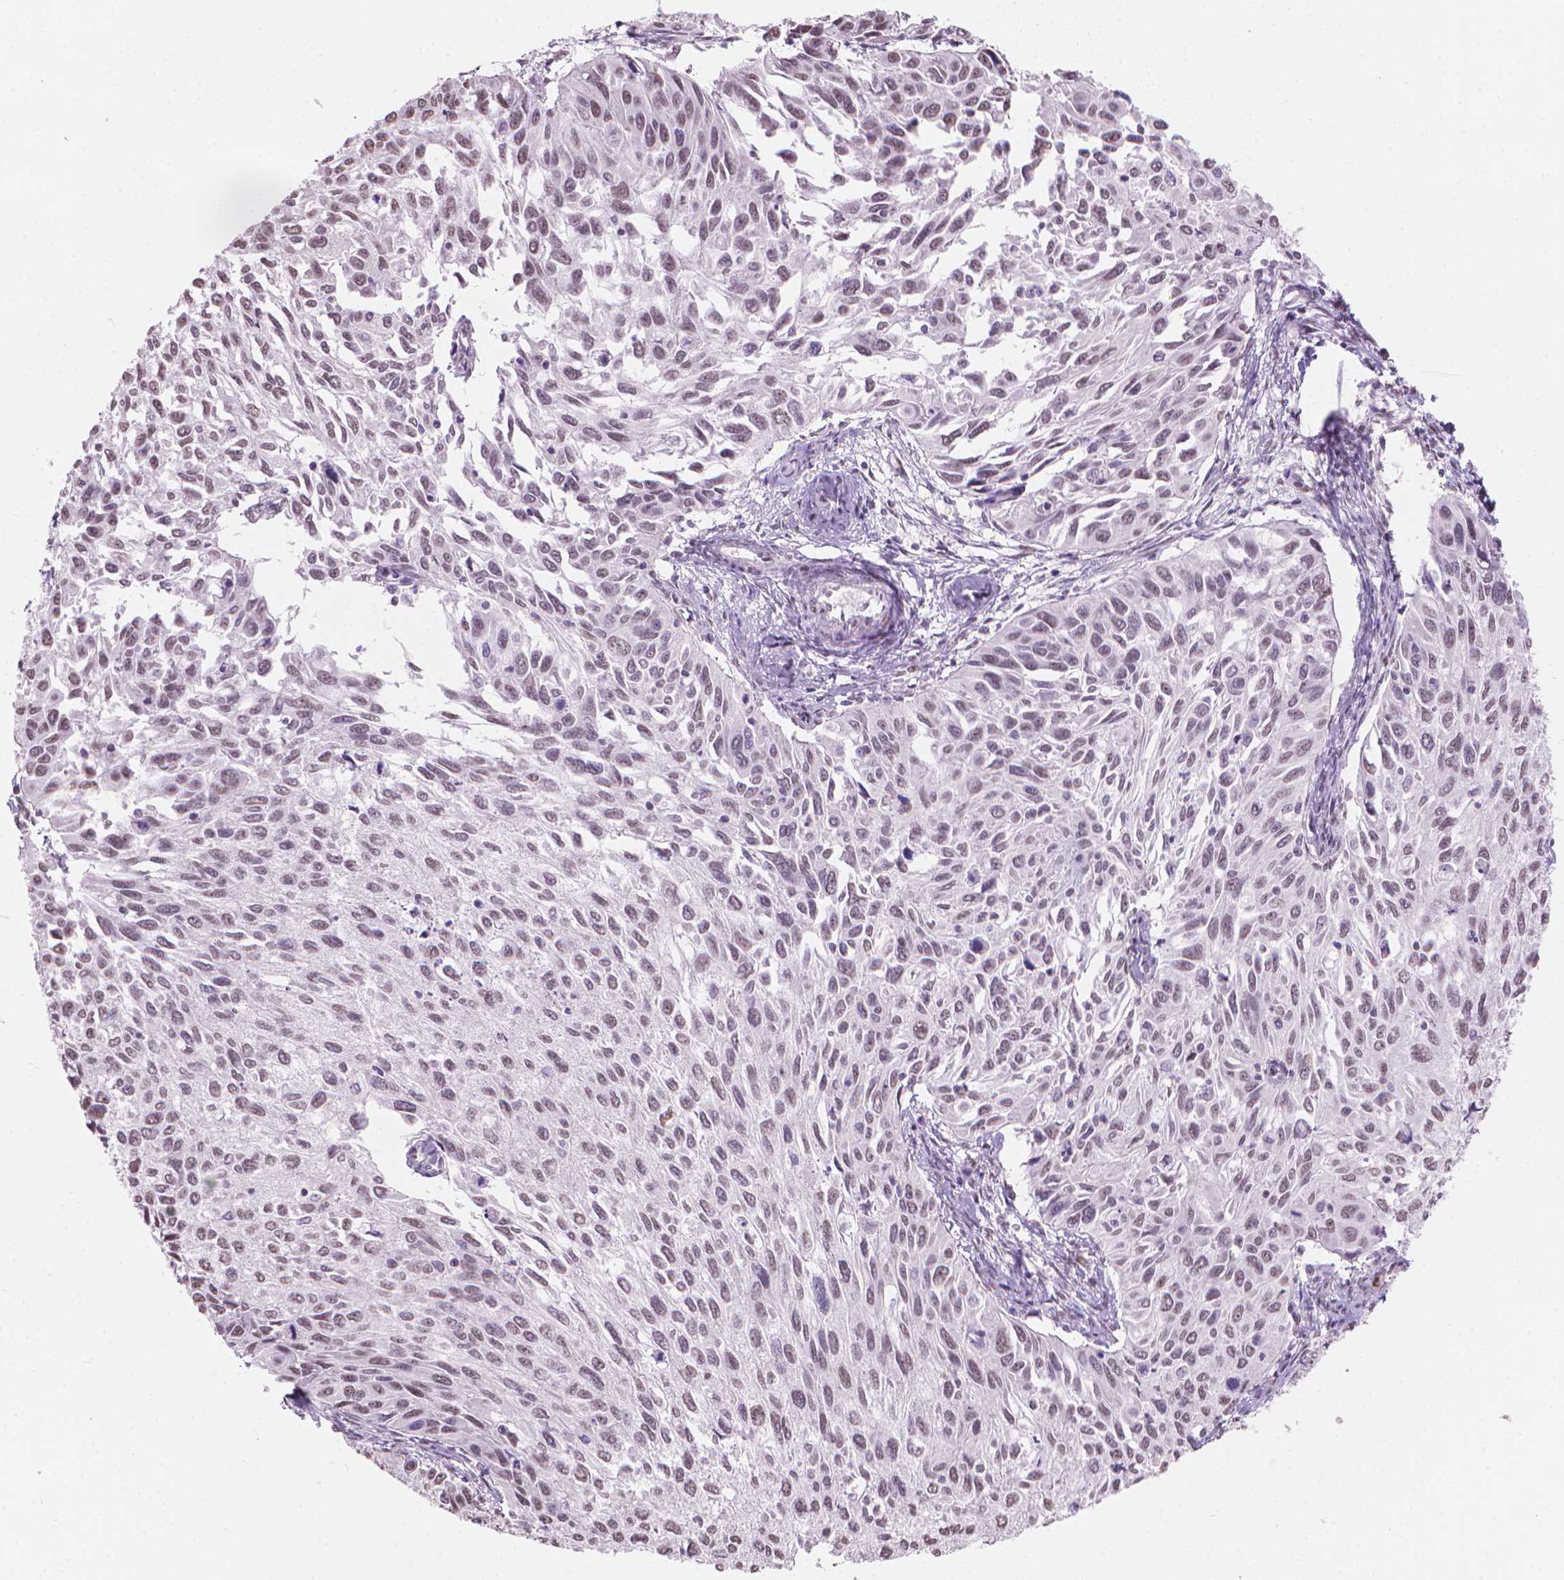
{"staining": {"intensity": "weak", "quantity": "<25%", "location": "nuclear"}, "tissue": "cervical cancer", "cell_type": "Tumor cells", "image_type": "cancer", "snomed": [{"axis": "morphology", "description": "Squamous cell carcinoma, NOS"}, {"axis": "topography", "description": "Cervix"}], "caption": "Micrograph shows no significant protein expression in tumor cells of cervical cancer.", "gene": "PIAS2", "patient": {"sex": "female", "age": 50}}